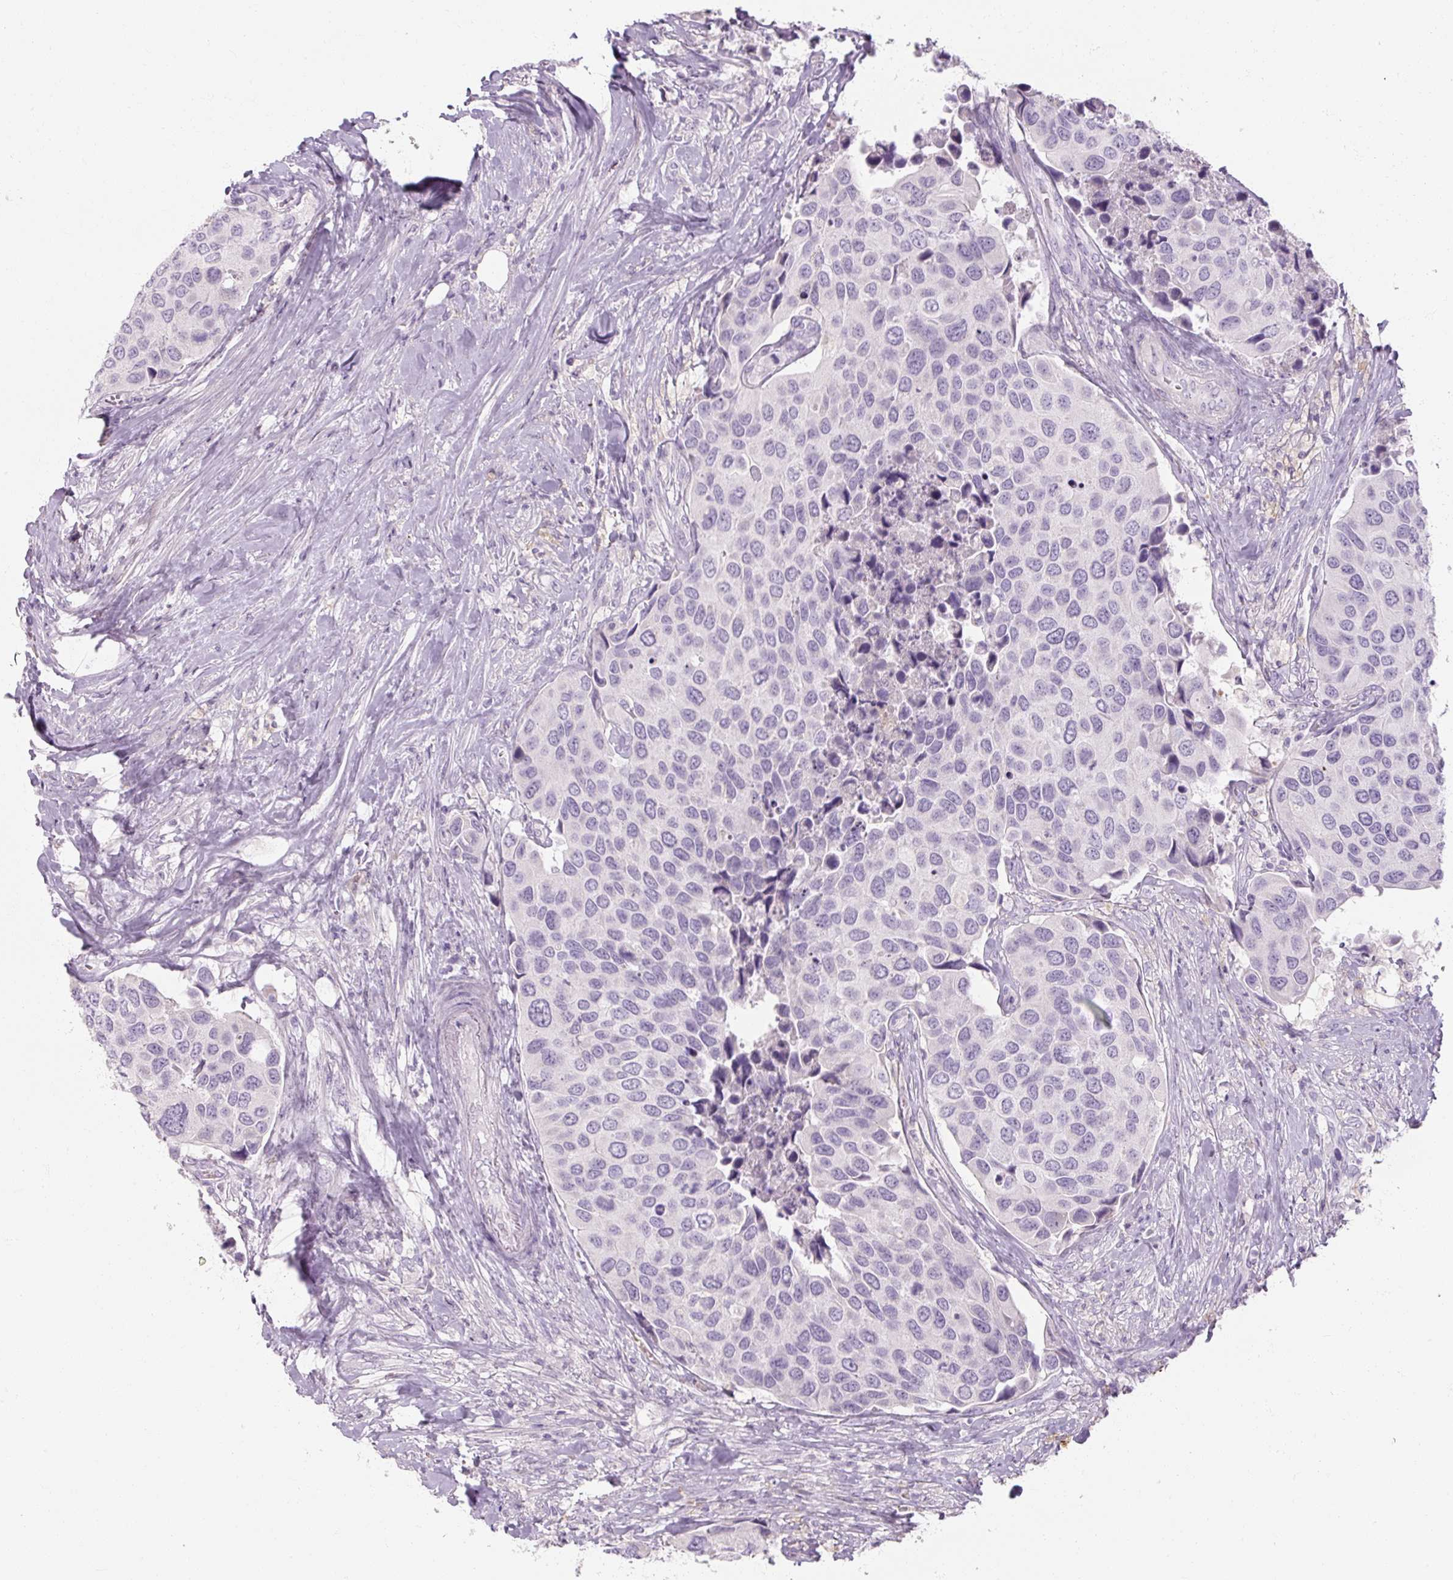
{"staining": {"intensity": "negative", "quantity": "none", "location": "none"}, "tissue": "urothelial cancer", "cell_type": "Tumor cells", "image_type": "cancer", "snomed": [{"axis": "morphology", "description": "Urothelial carcinoma, High grade"}, {"axis": "topography", "description": "Urinary bladder"}], "caption": "This is an immunohistochemistry (IHC) image of urothelial cancer. There is no expression in tumor cells.", "gene": "NFE2L3", "patient": {"sex": "male", "age": 74}}